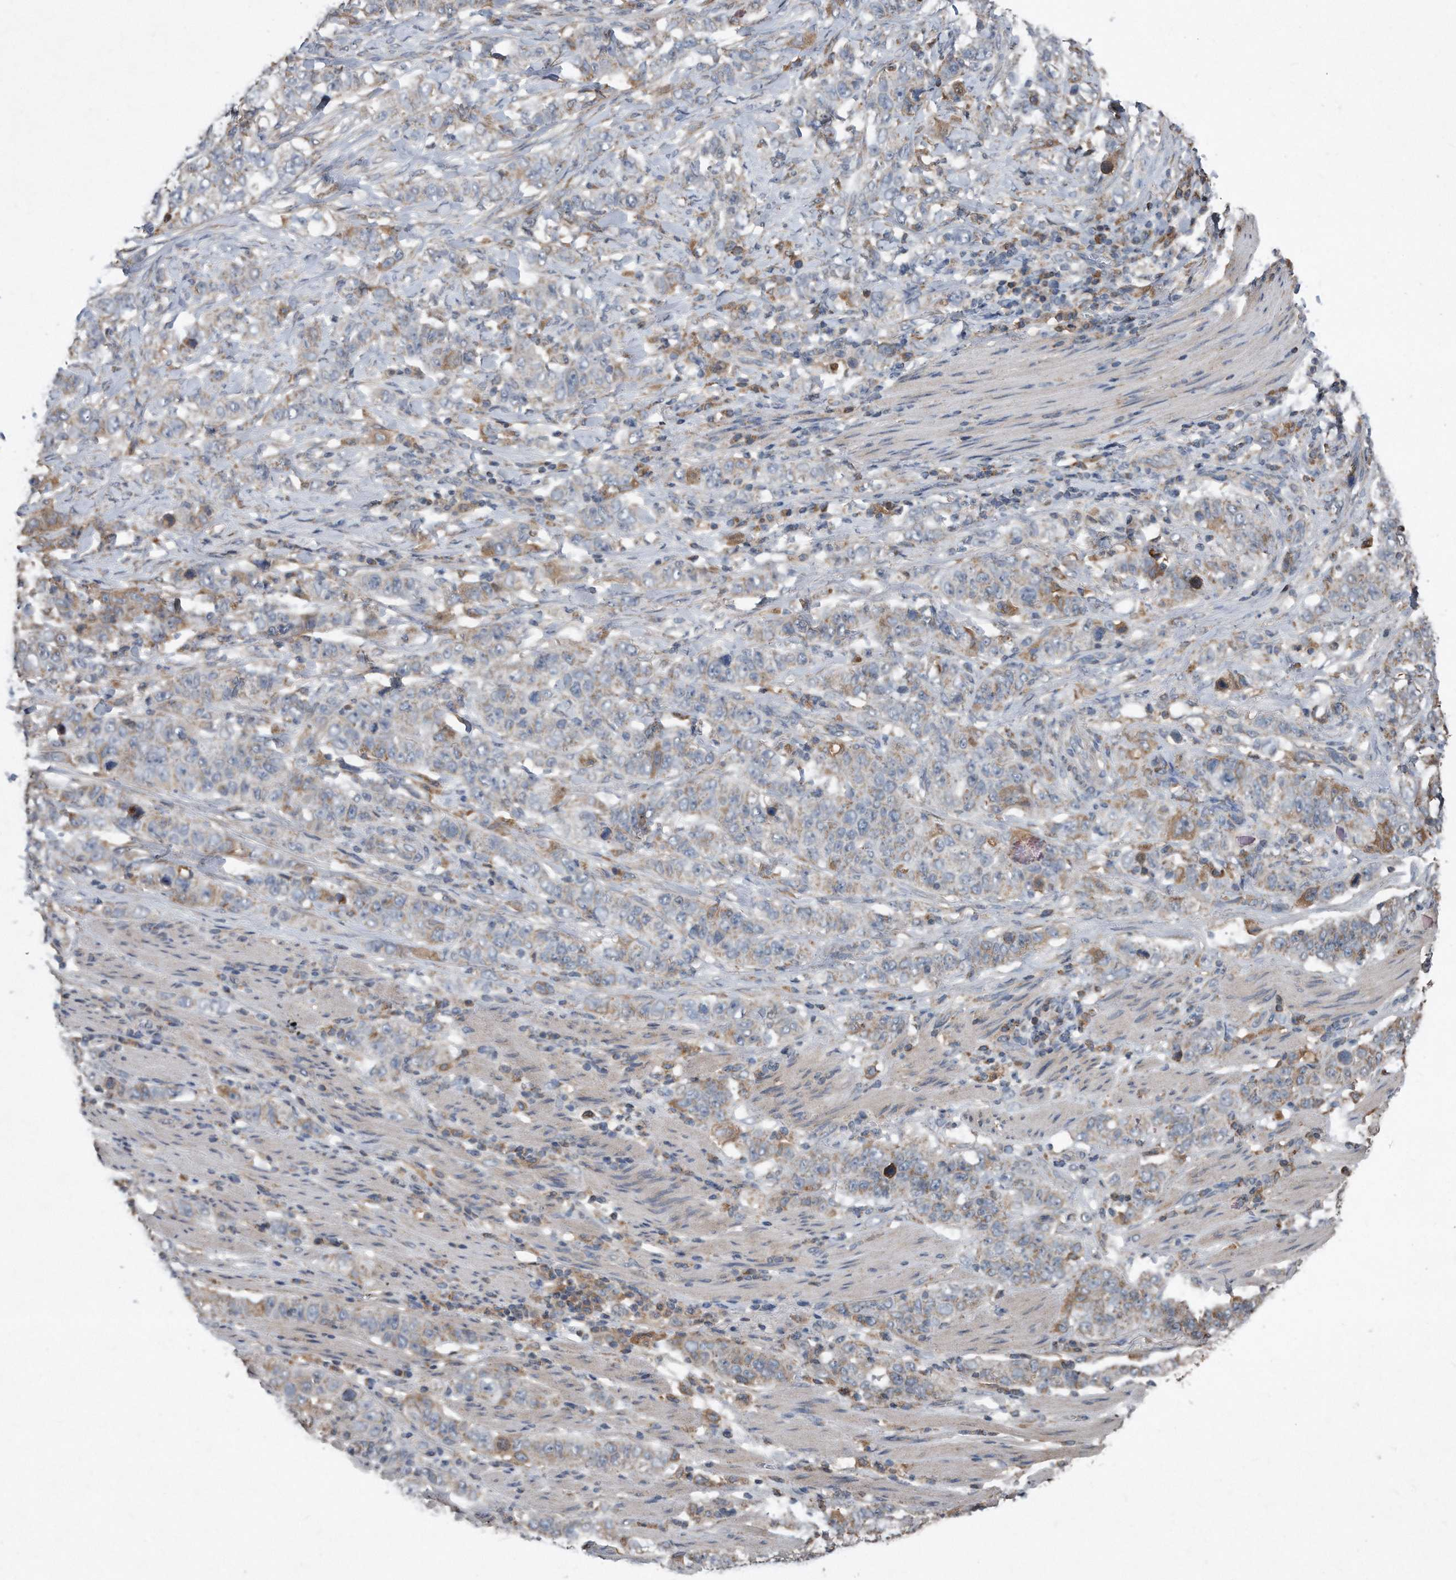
{"staining": {"intensity": "weak", "quantity": "<25%", "location": "cytoplasmic/membranous"}, "tissue": "stomach cancer", "cell_type": "Tumor cells", "image_type": "cancer", "snomed": [{"axis": "morphology", "description": "Adenocarcinoma, NOS"}, {"axis": "topography", "description": "Stomach"}], "caption": "Protein analysis of stomach cancer (adenocarcinoma) reveals no significant expression in tumor cells.", "gene": "SDHA", "patient": {"sex": "male", "age": 48}}